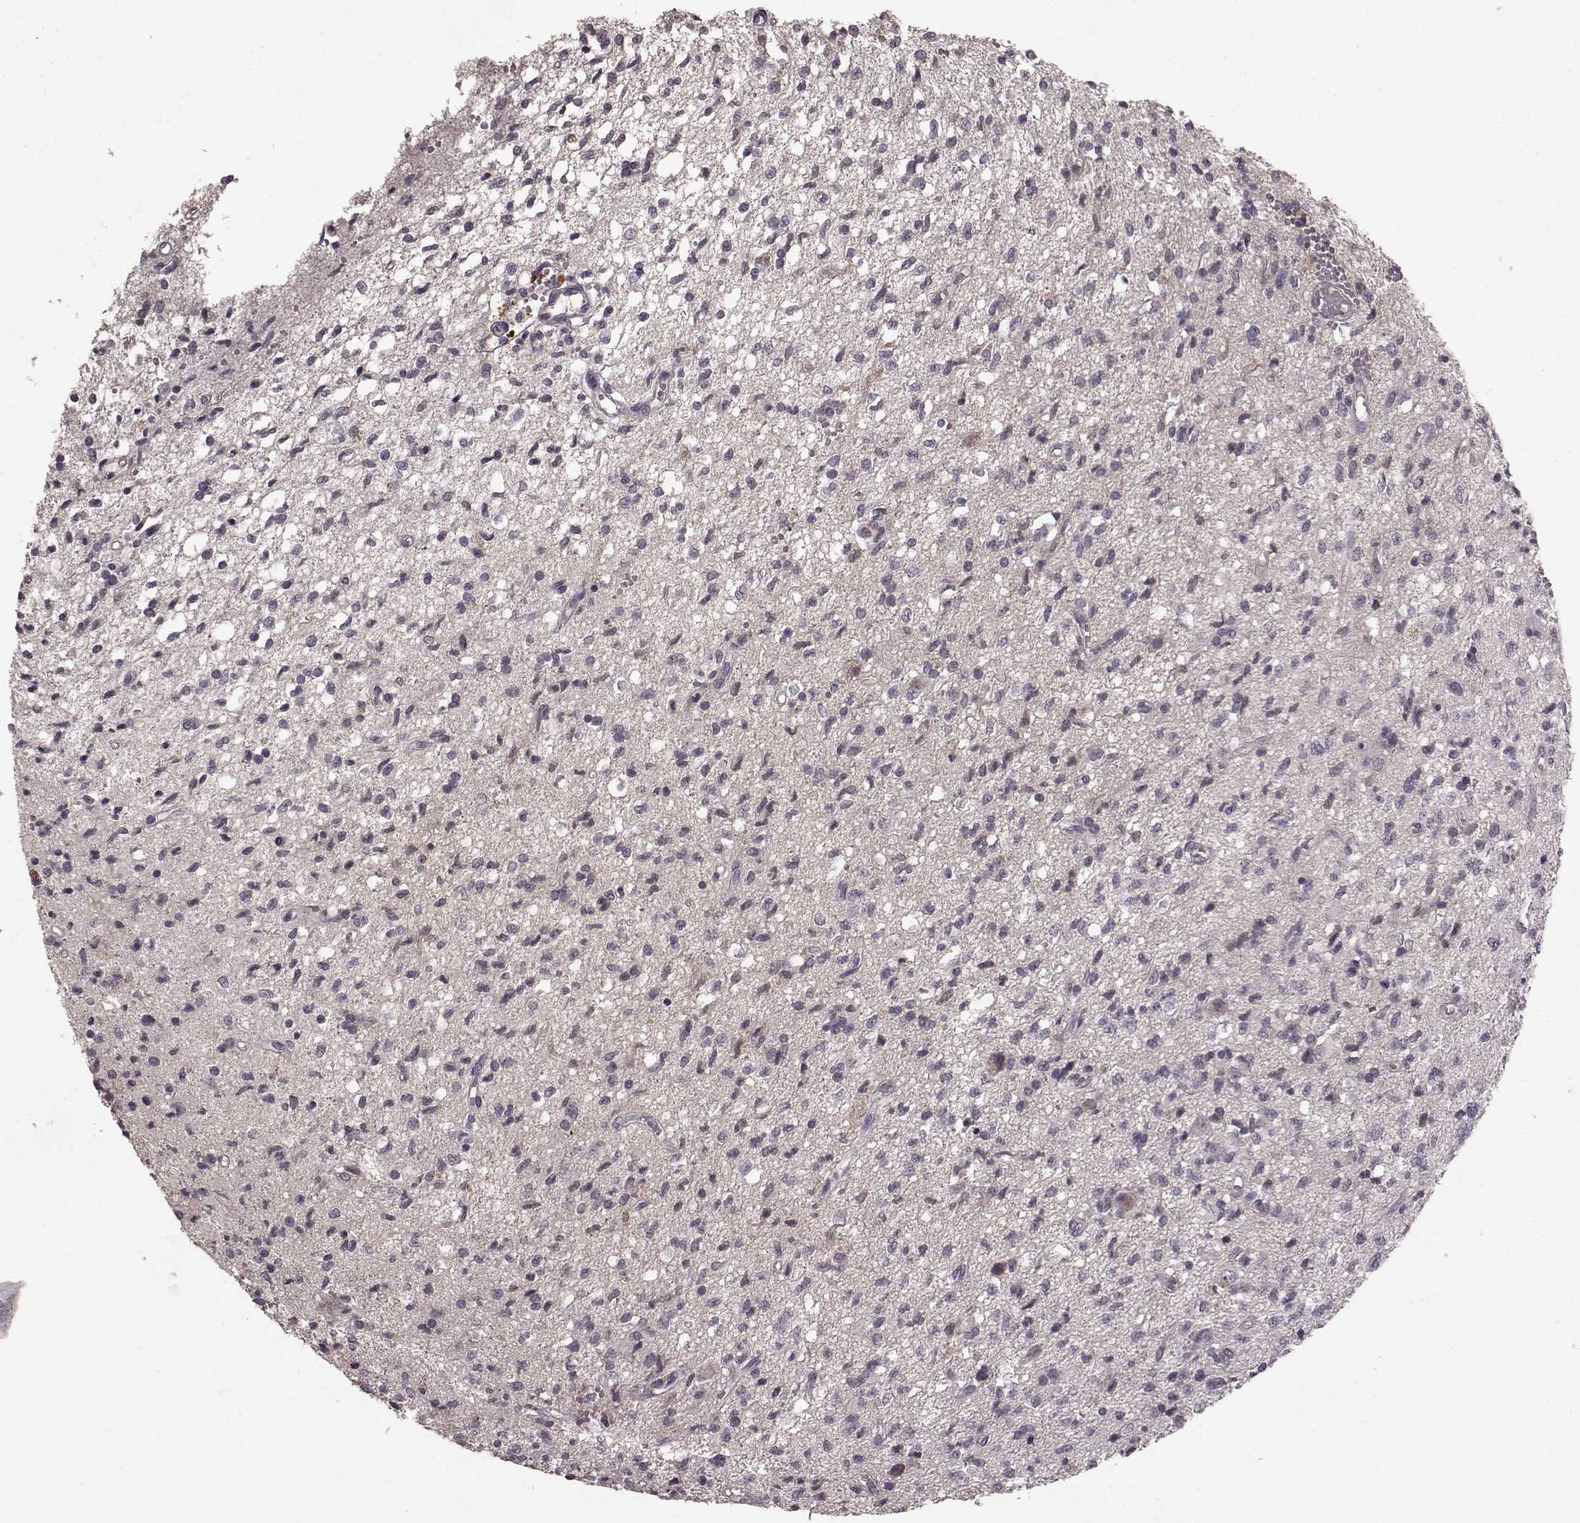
{"staining": {"intensity": "negative", "quantity": "none", "location": "none"}, "tissue": "glioma", "cell_type": "Tumor cells", "image_type": "cancer", "snomed": [{"axis": "morphology", "description": "Glioma, malignant, Low grade"}, {"axis": "topography", "description": "Brain"}], "caption": "DAB (3,3'-diaminobenzidine) immunohistochemical staining of glioma displays no significant positivity in tumor cells.", "gene": "SLC22A18", "patient": {"sex": "male", "age": 64}}